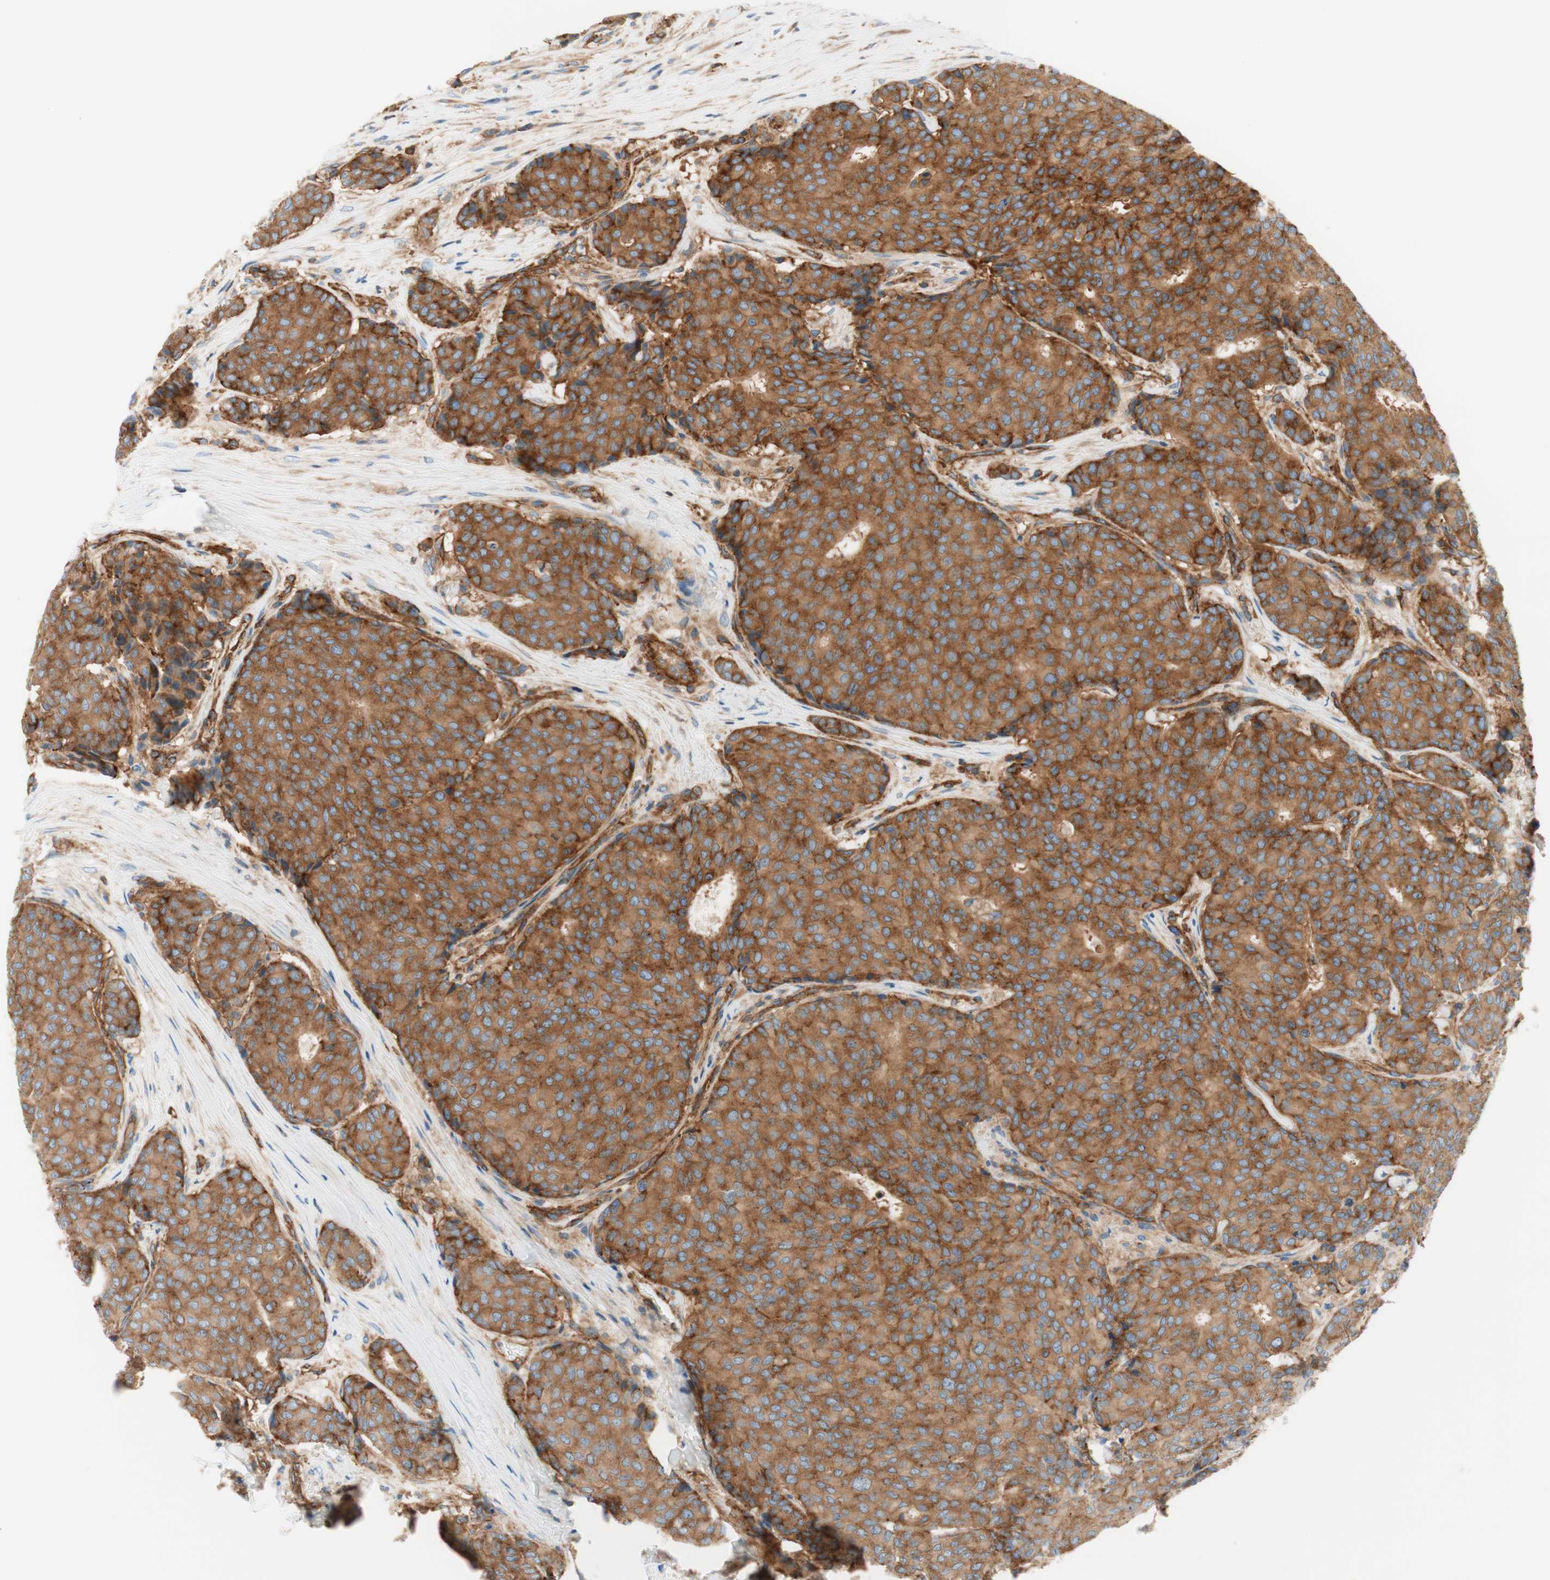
{"staining": {"intensity": "strong", "quantity": ">75%", "location": "cytoplasmic/membranous"}, "tissue": "breast cancer", "cell_type": "Tumor cells", "image_type": "cancer", "snomed": [{"axis": "morphology", "description": "Duct carcinoma"}, {"axis": "topography", "description": "Breast"}], "caption": "The photomicrograph displays a brown stain indicating the presence of a protein in the cytoplasmic/membranous of tumor cells in breast cancer (invasive ductal carcinoma).", "gene": "VPS26A", "patient": {"sex": "female", "age": 75}}